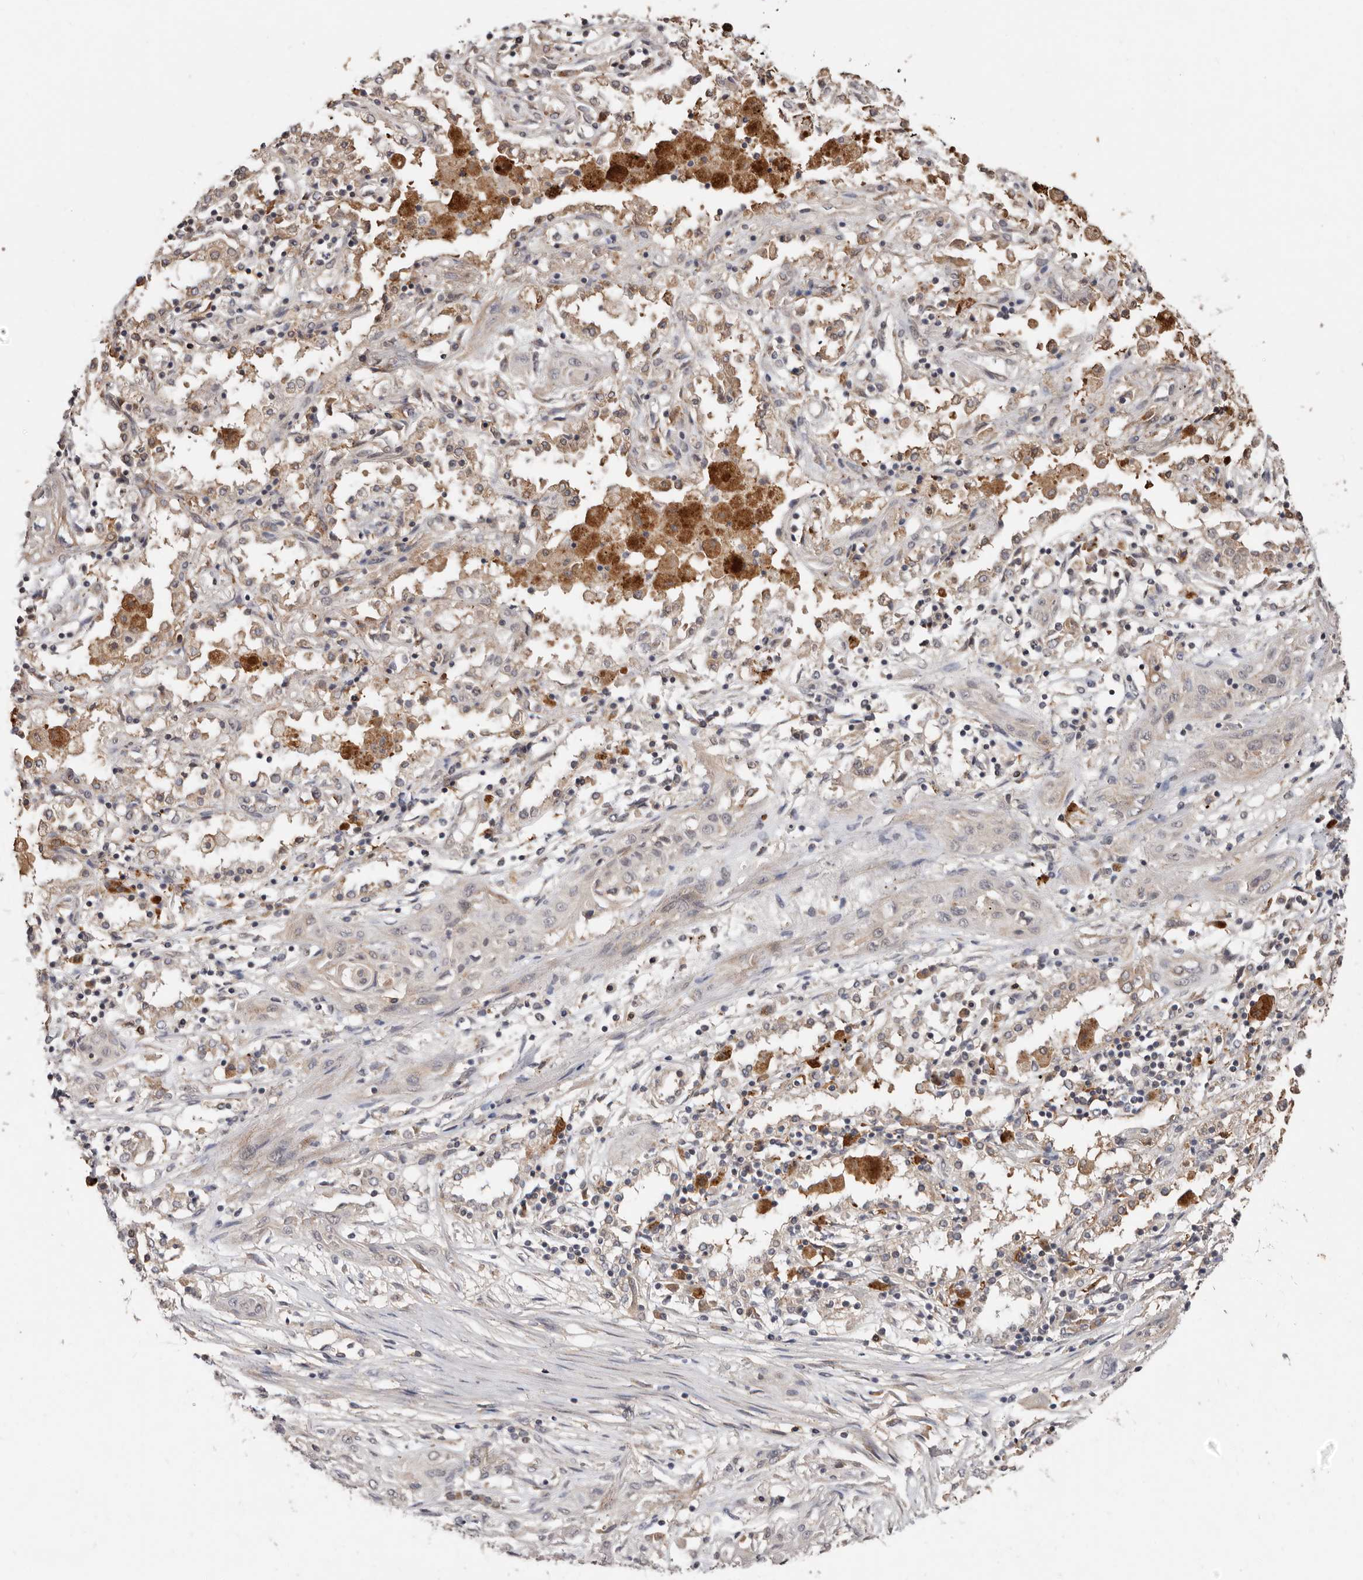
{"staining": {"intensity": "negative", "quantity": "none", "location": "none"}, "tissue": "lung cancer", "cell_type": "Tumor cells", "image_type": "cancer", "snomed": [{"axis": "morphology", "description": "Squamous cell carcinoma, NOS"}, {"axis": "topography", "description": "Lung"}], "caption": "Immunohistochemical staining of human lung cancer (squamous cell carcinoma) shows no significant positivity in tumor cells.", "gene": "RSPO2", "patient": {"sex": "female", "age": 47}}